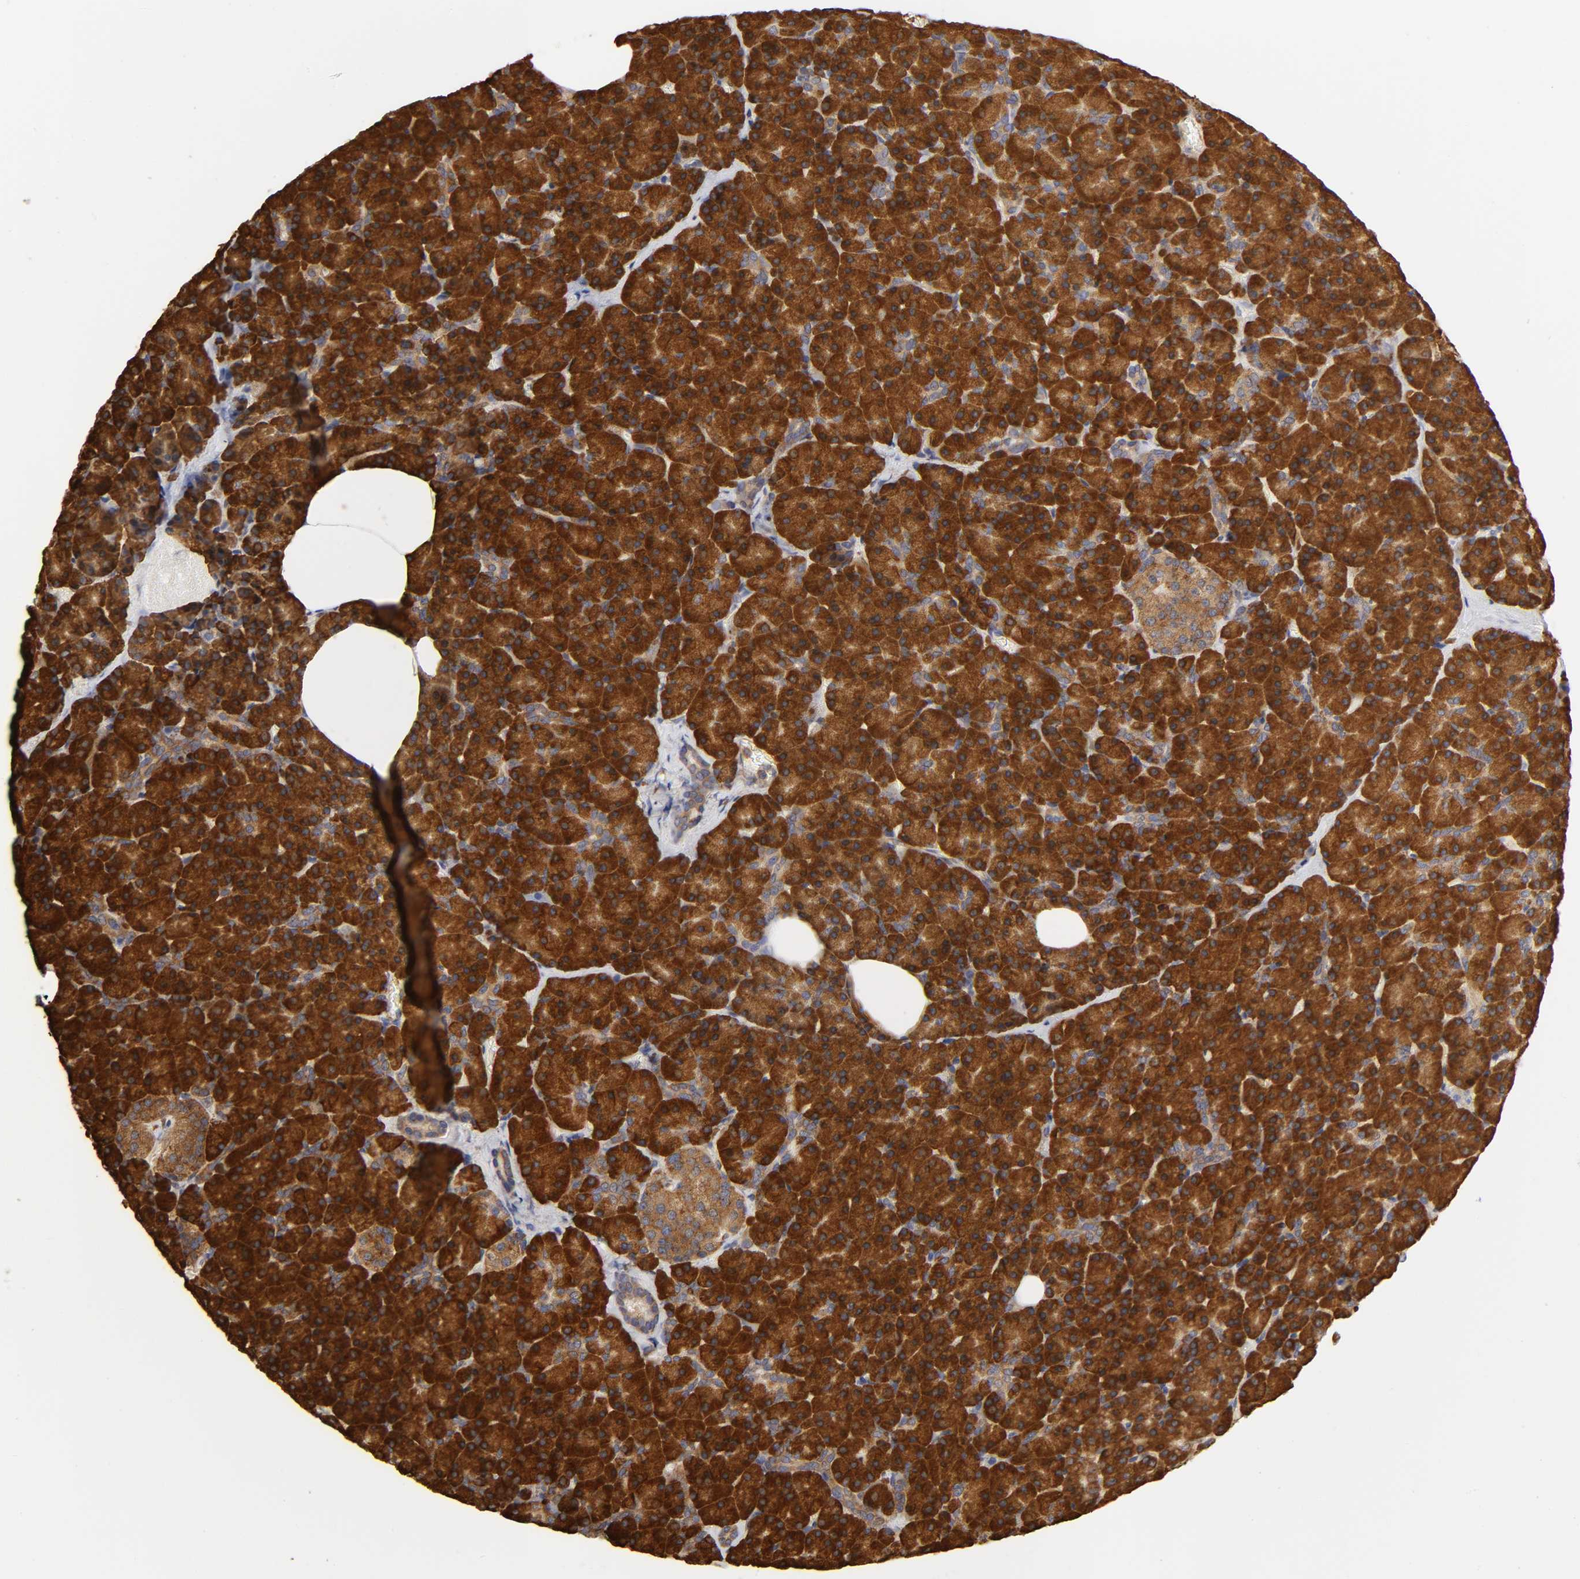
{"staining": {"intensity": "strong", "quantity": ">75%", "location": "cytoplasmic/membranous"}, "tissue": "pancreas", "cell_type": "Exocrine glandular cells", "image_type": "normal", "snomed": [{"axis": "morphology", "description": "Normal tissue, NOS"}, {"axis": "topography", "description": "Pancreas"}], "caption": "This is a histology image of immunohistochemistry (IHC) staining of unremarkable pancreas, which shows strong staining in the cytoplasmic/membranous of exocrine glandular cells.", "gene": "RPL14", "patient": {"sex": "female", "age": 35}}